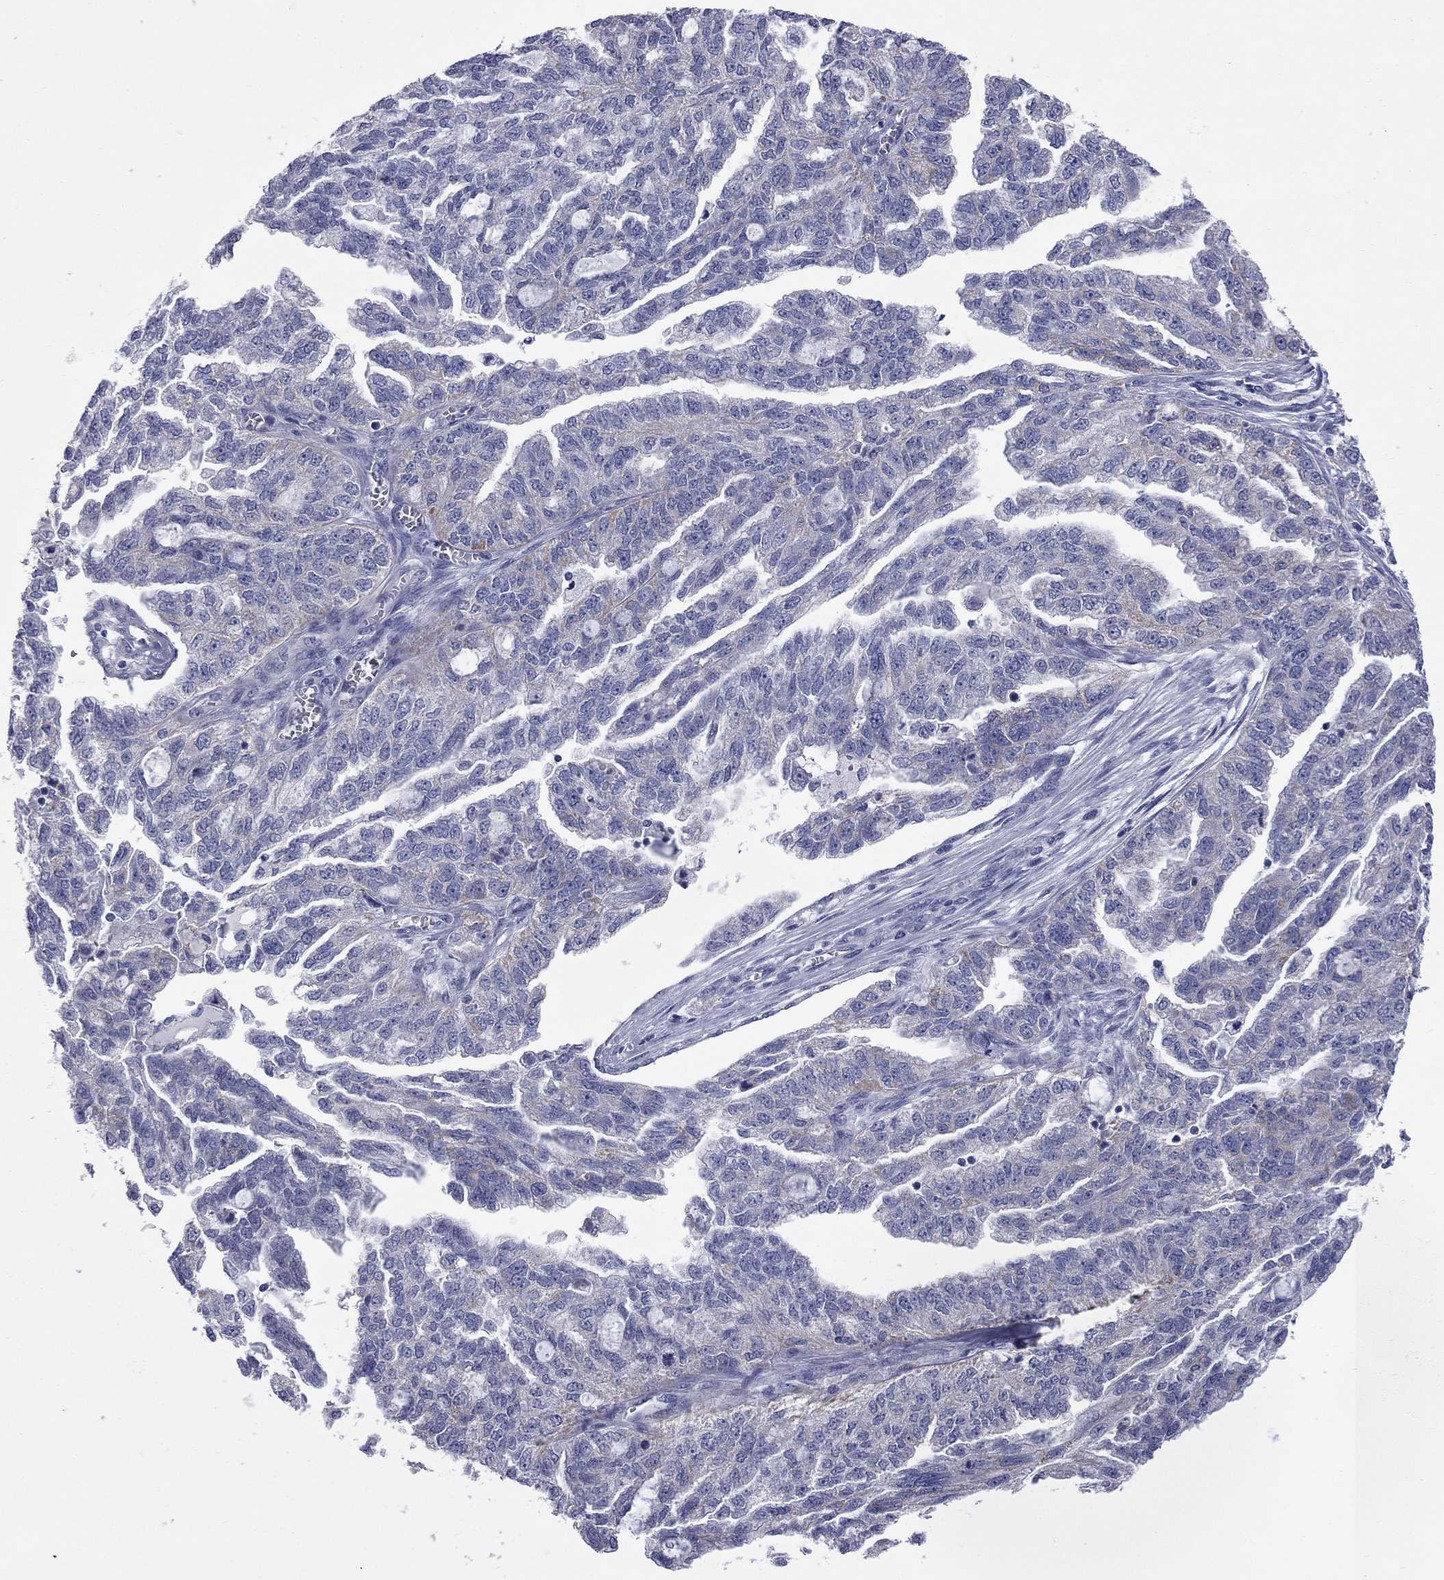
{"staining": {"intensity": "moderate", "quantity": "<25%", "location": "cytoplasmic/membranous"}, "tissue": "ovarian cancer", "cell_type": "Tumor cells", "image_type": "cancer", "snomed": [{"axis": "morphology", "description": "Cystadenocarcinoma, serous, NOS"}, {"axis": "topography", "description": "Ovary"}], "caption": "Ovarian cancer (serous cystadenocarcinoma) stained with a protein marker exhibits moderate staining in tumor cells.", "gene": "ABCB4", "patient": {"sex": "female", "age": 51}}